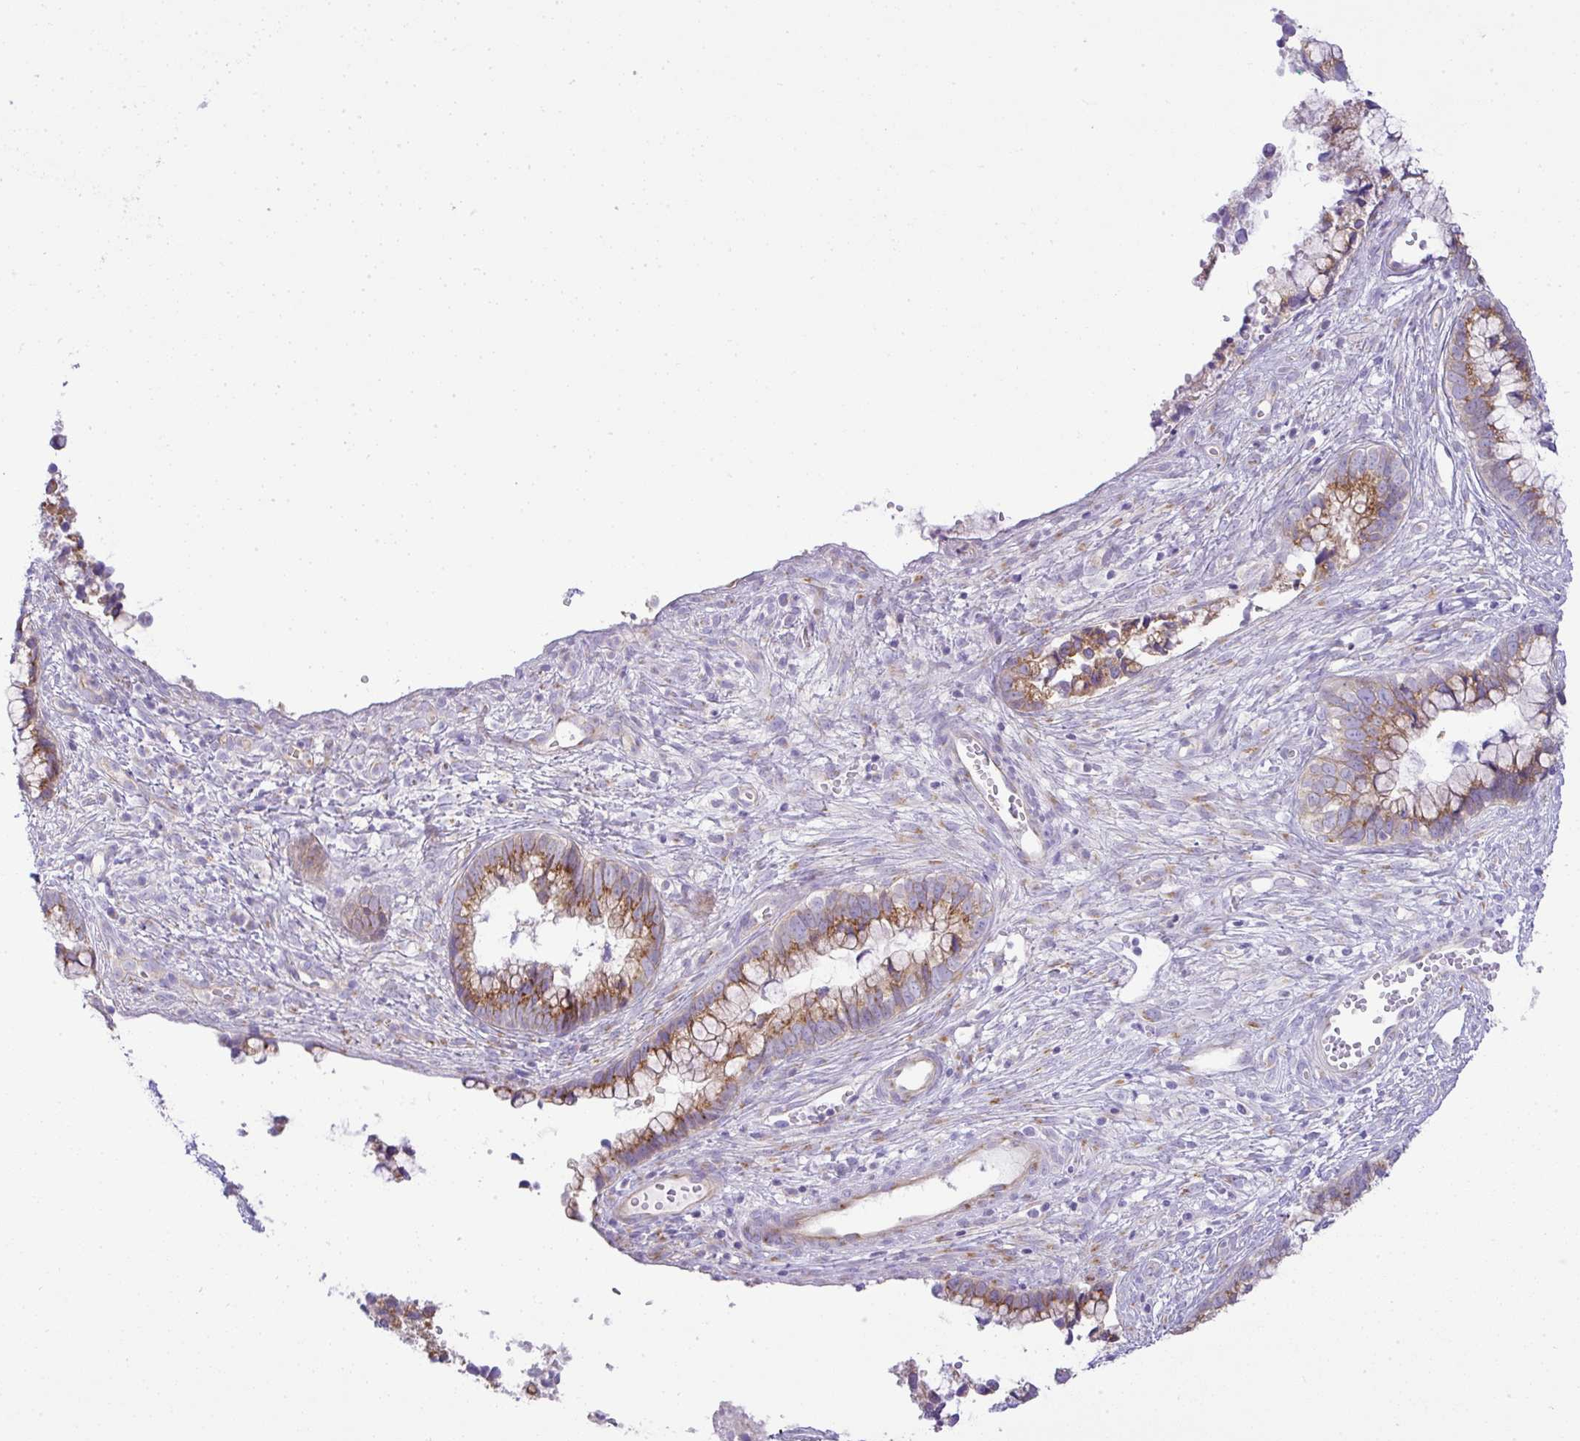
{"staining": {"intensity": "moderate", "quantity": ">75%", "location": "cytoplasmic/membranous"}, "tissue": "cervical cancer", "cell_type": "Tumor cells", "image_type": "cancer", "snomed": [{"axis": "morphology", "description": "Adenocarcinoma, NOS"}, {"axis": "topography", "description": "Cervix"}], "caption": "Cervical cancer stained with a brown dye demonstrates moderate cytoplasmic/membranous positive staining in approximately >75% of tumor cells.", "gene": "FAM177A1", "patient": {"sex": "female", "age": 44}}